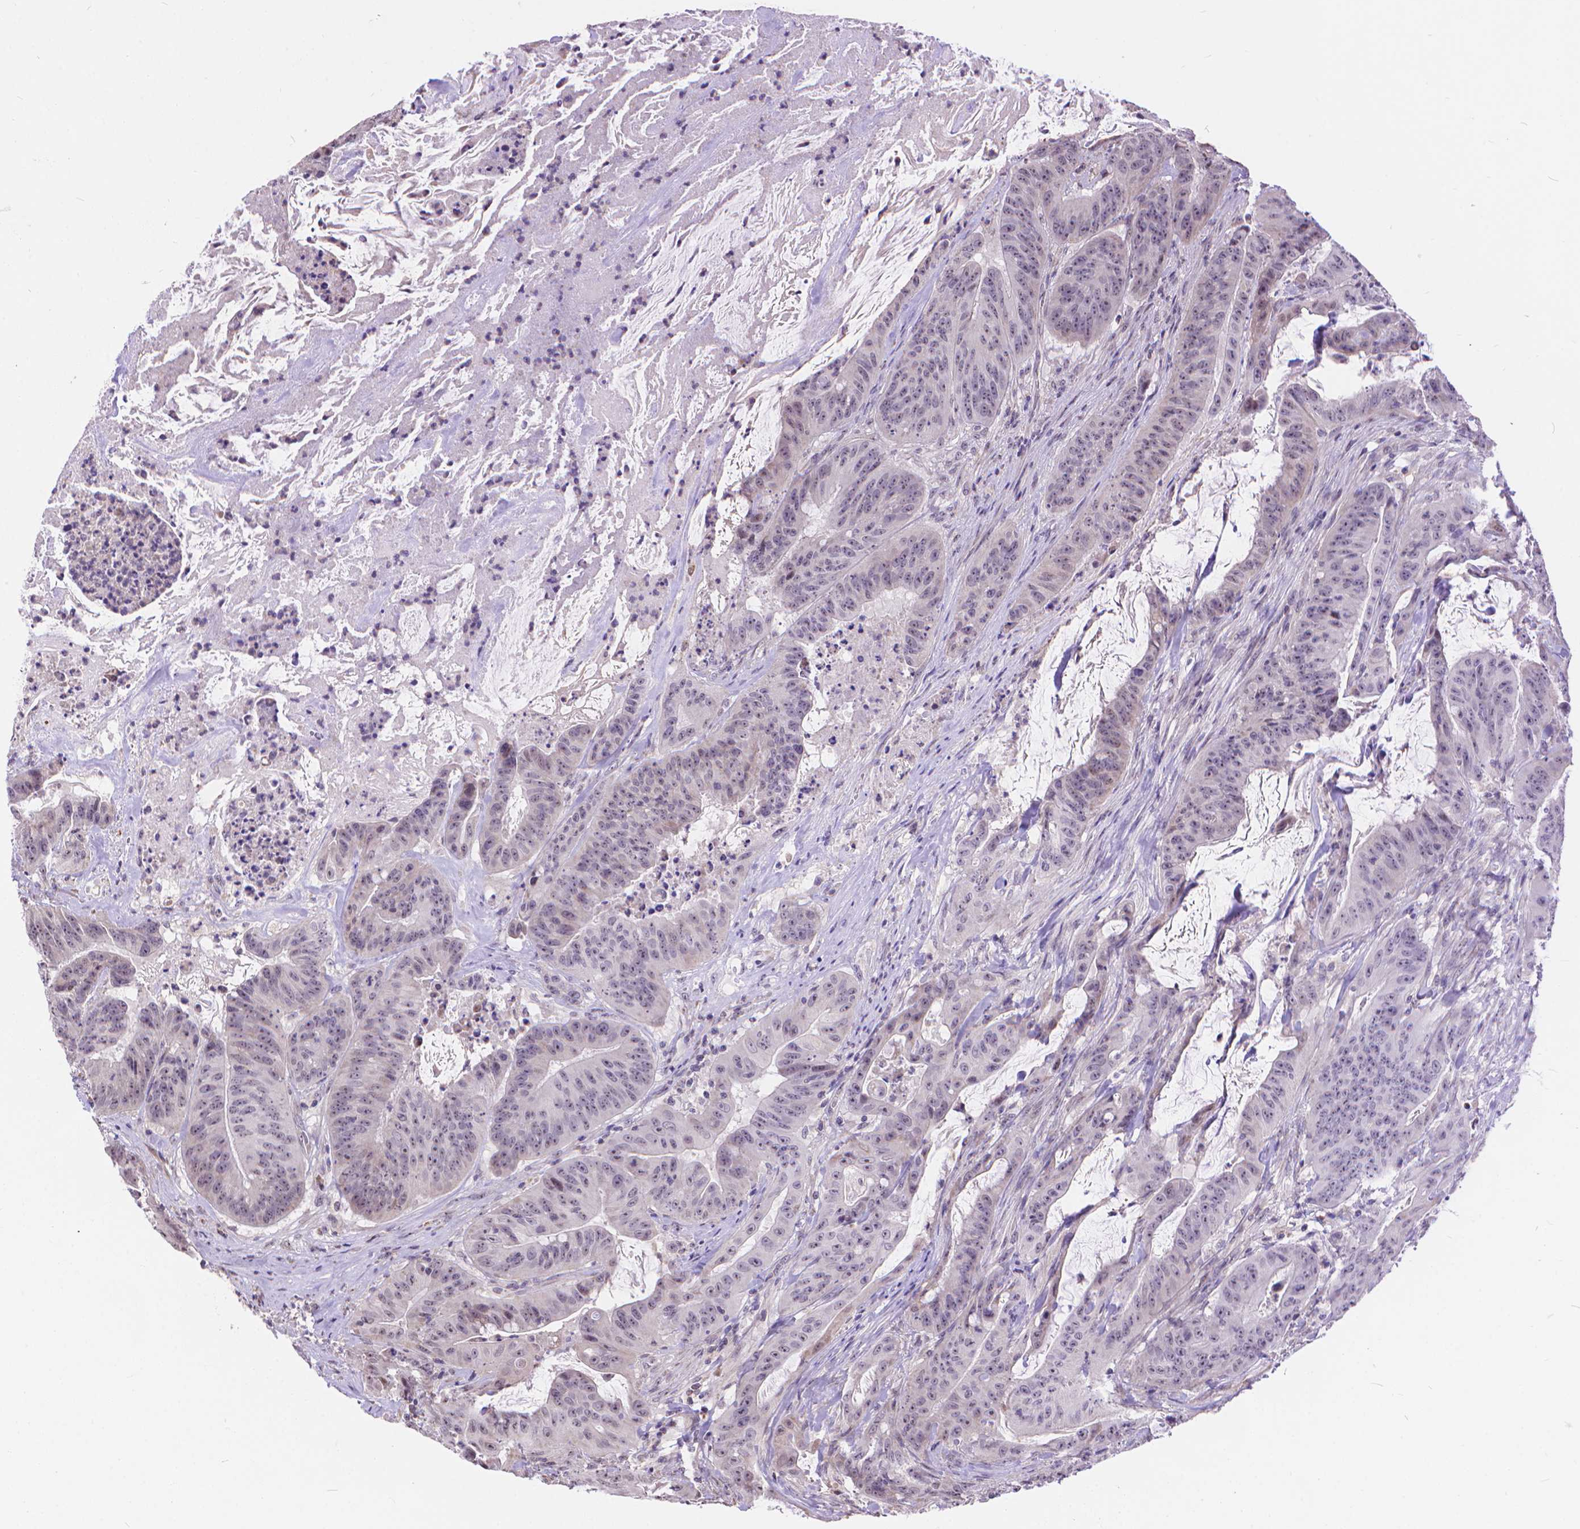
{"staining": {"intensity": "moderate", "quantity": "25%-75%", "location": "nuclear"}, "tissue": "colorectal cancer", "cell_type": "Tumor cells", "image_type": "cancer", "snomed": [{"axis": "morphology", "description": "Adenocarcinoma, NOS"}, {"axis": "topography", "description": "Colon"}], "caption": "Human colorectal cancer (adenocarcinoma) stained with a protein marker exhibits moderate staining in tumor cells.", "gene": "TMEM135", "patient": {"sex": "male", "age": 33}}